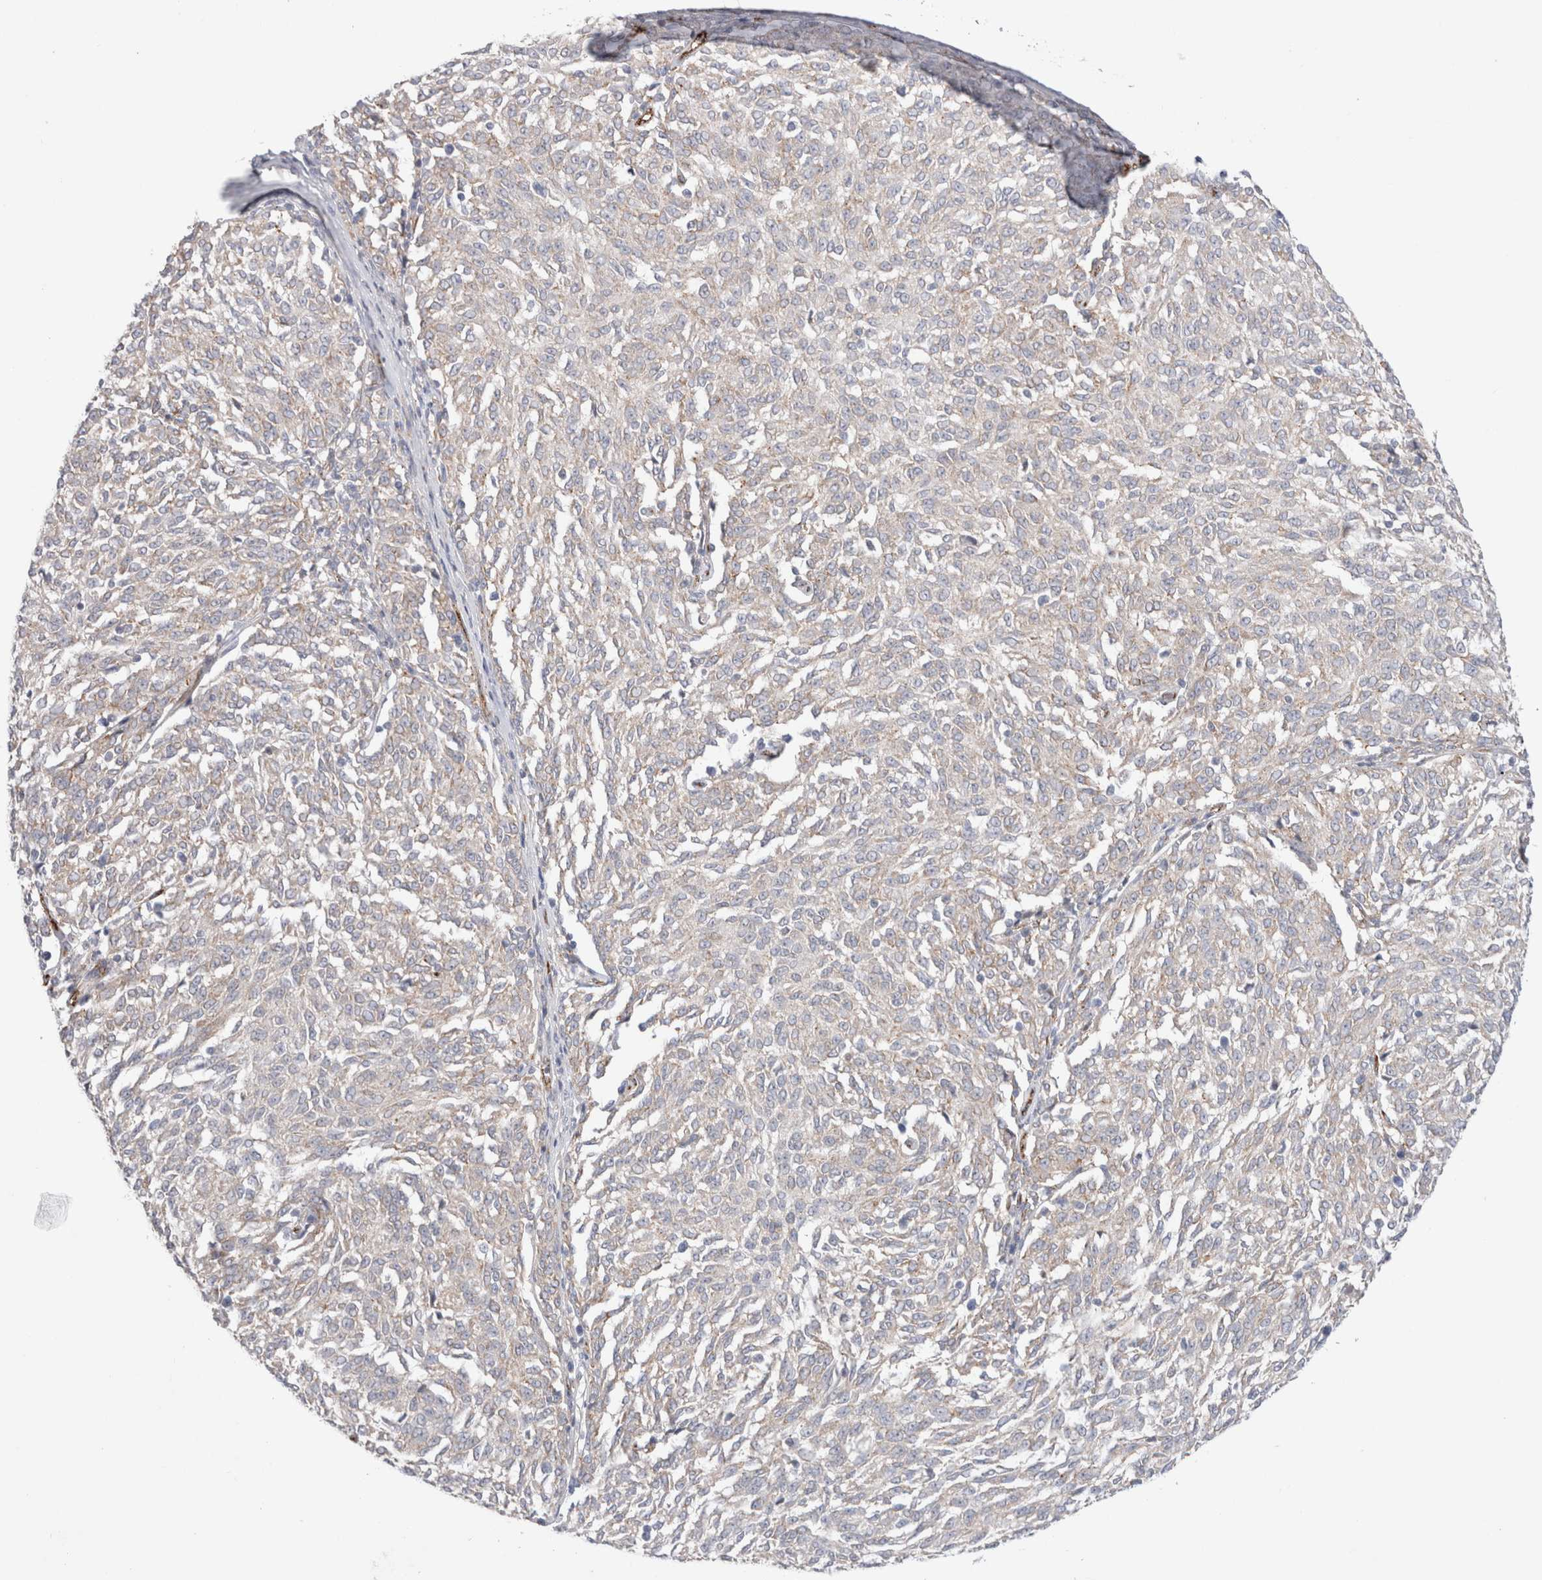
{"staining": {"intensity": "negative", "quantity": "none", "location": "none"}, "tissue": "melanoma", "cell_type": "Tumor cells", "image_type": "cancer", "snomed": [{"axis": "morphology", "description": "Malignant melanoma, NOS"}, {"axis": "topography", "description": "Skin"}], "caption": "IHC photomicrograph of neoplastic tissue: melanoma stained with DAB (3,3'-diaminobenzidine) reveals no significant protein expression in tumor cells.", "gene": "CNPY4", "patient": {"sex": "female", "age": 72}}